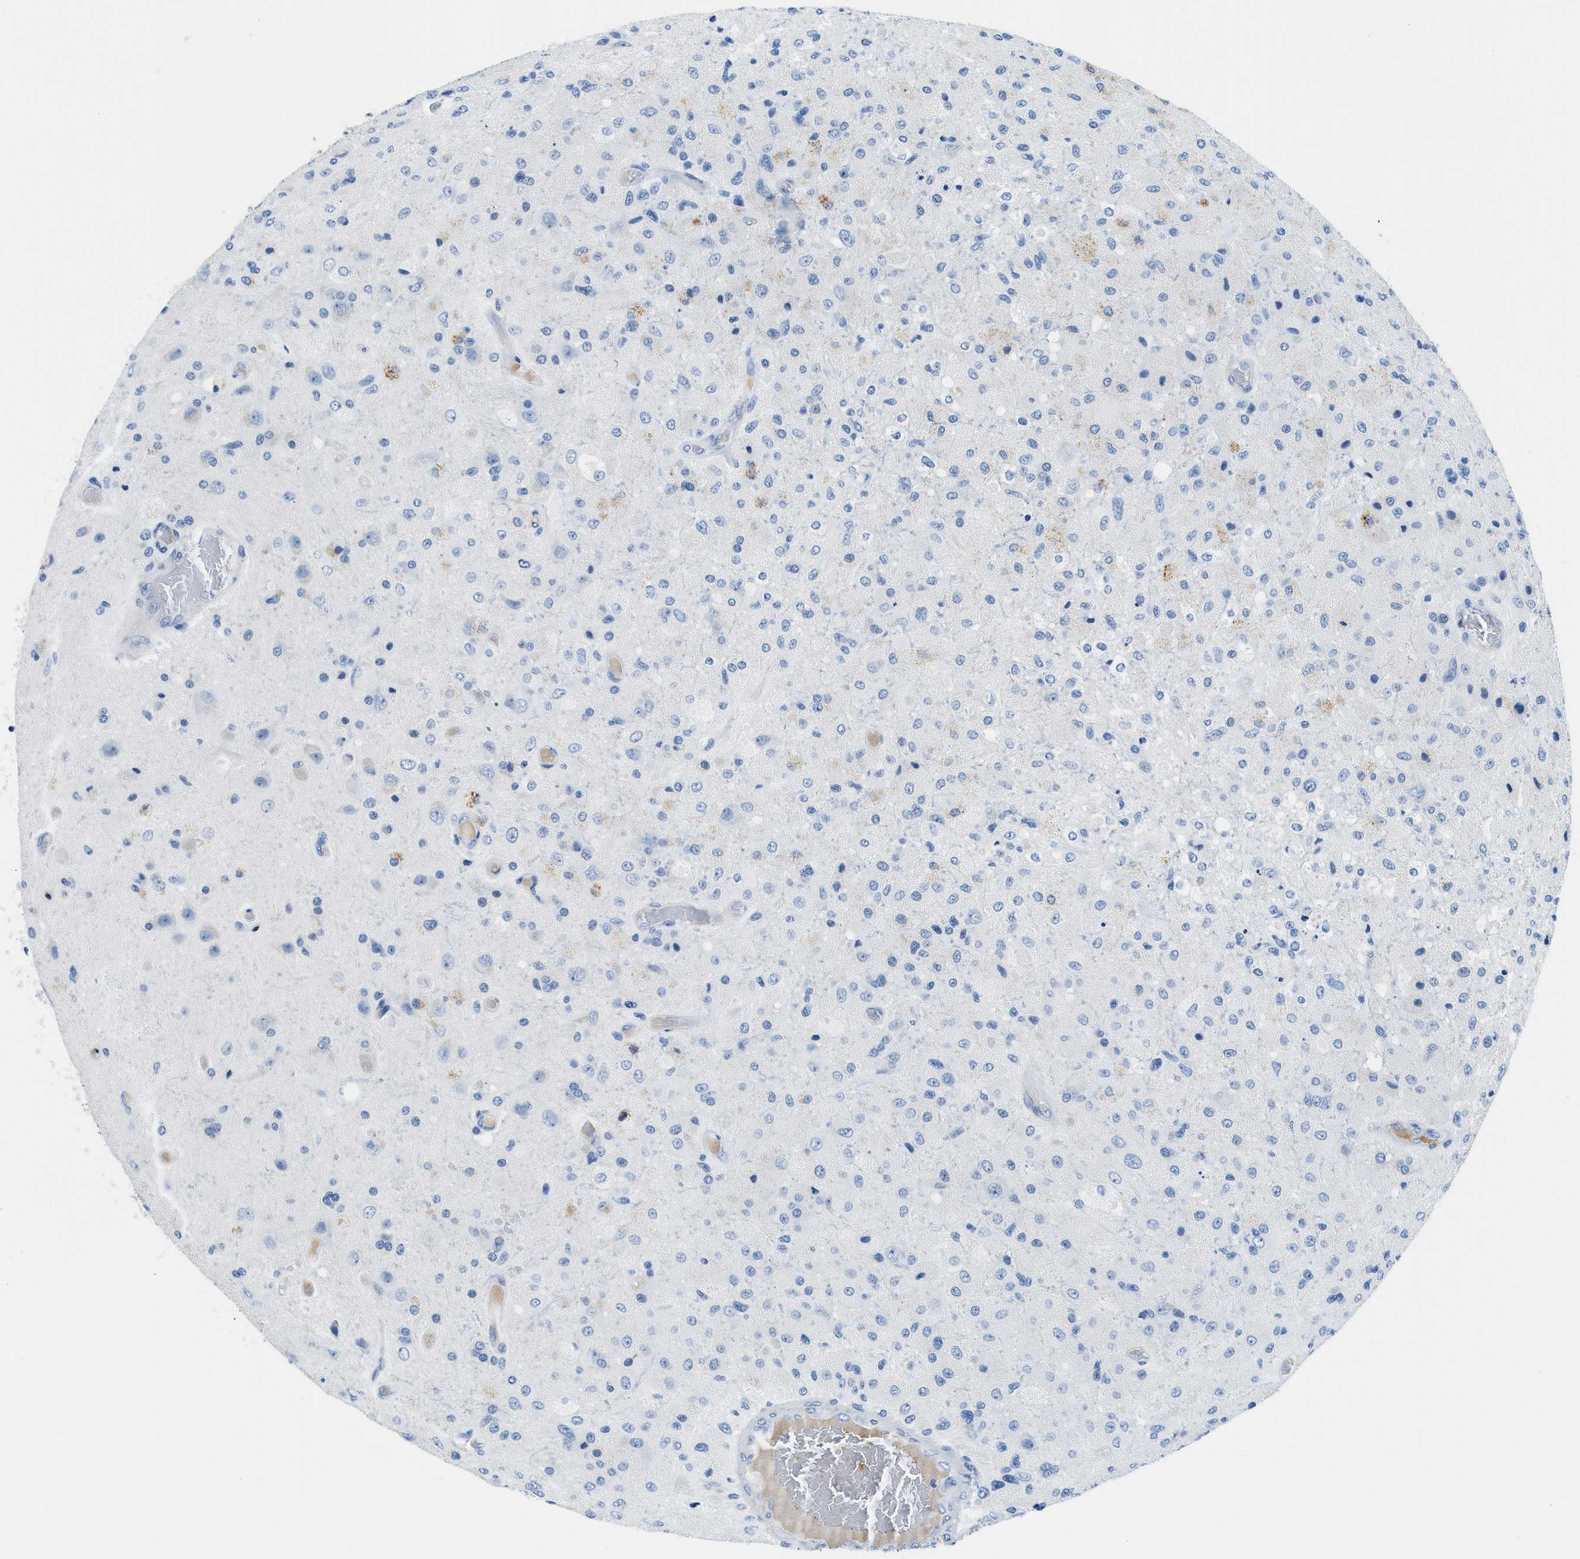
{"staining": {"intensity": "negative", "quantity": "none", "location": "none"}, "tissue": "glioma", "cell_type": "Tumor cells", "image_type": "cancer", "snomed": [{"axis": "morphology", "description": "Normal tissue, NOS"}, {"axis": "morphology", "description": "Glioma, malignant, High grade"}, {"axis": "topography", "description": "Cerebral cortex"}], "caption": "Protein analysis of malignant glioma (high-grade) reveals no significant expression in tumor cells. (IHC, brightfield microscopy, high magnification).", "gene": "MBL2", "patient": {"sex": "male", "age": 77}}